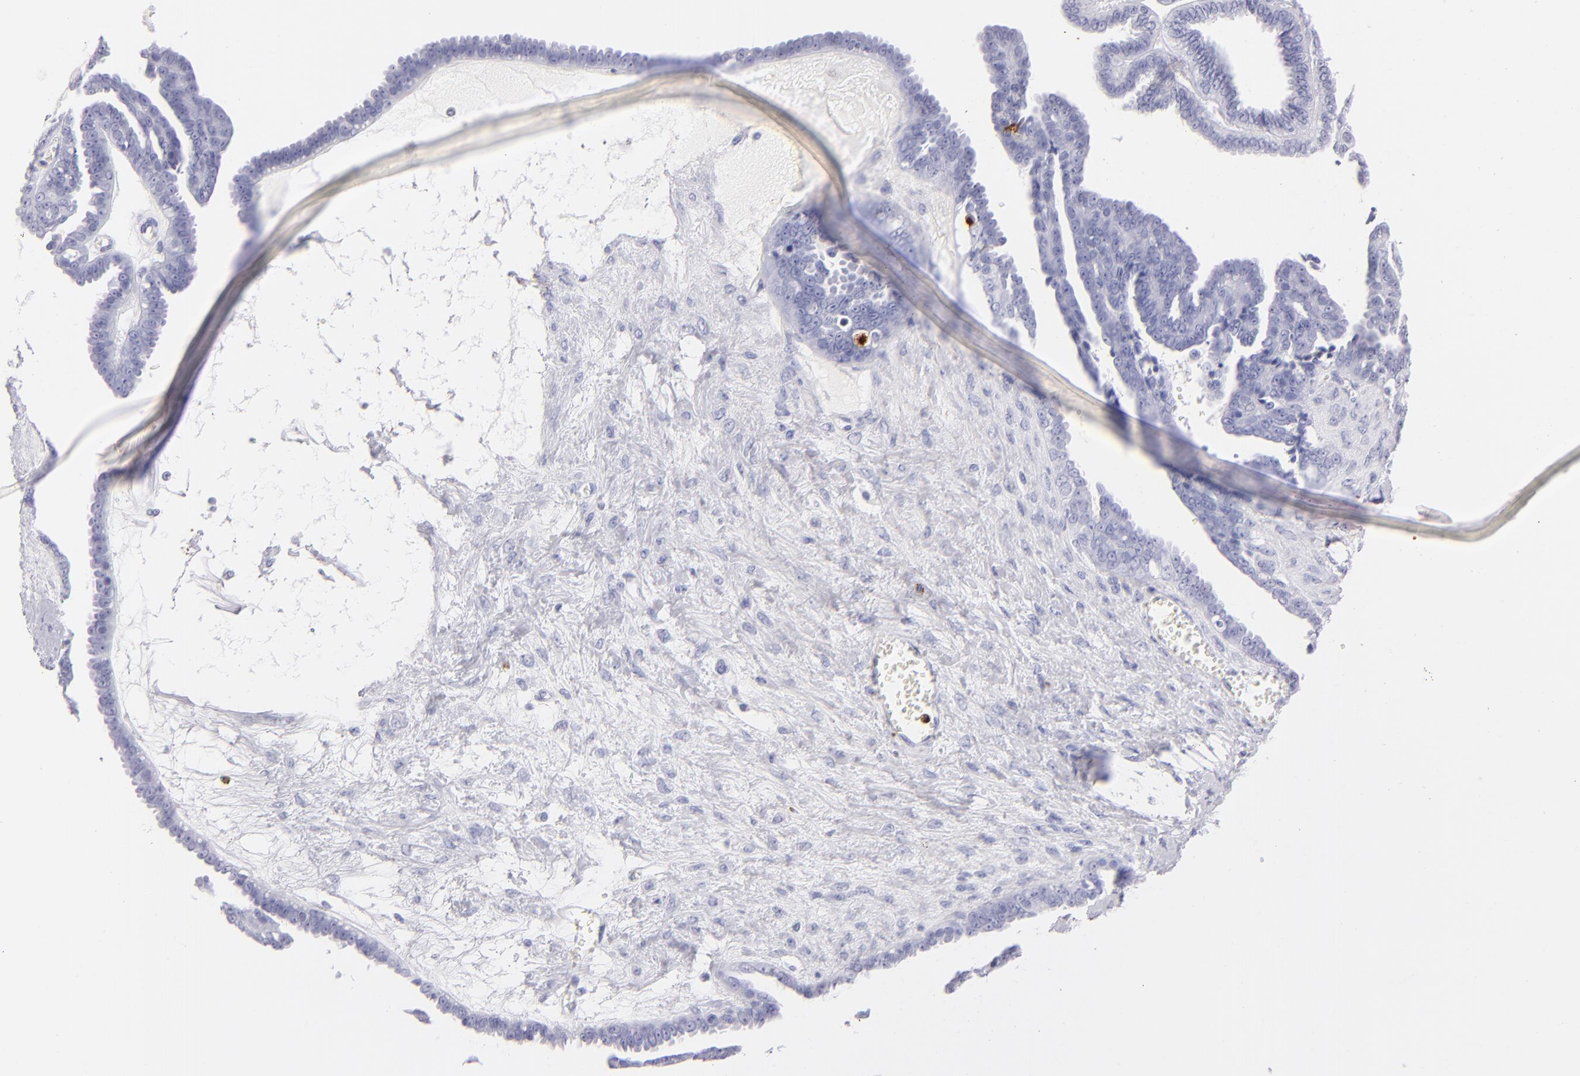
{"staining": {"intensity": "negative", "quantity": "none", "location": "none"}, "tissue": "ovarian cancer", "cell_type": "Tumor cells", "image_type": "cancer", "snomed": [{"axis": "morphology", "description": "Cystadenocarcinoma, serous, NOS"}, {"axis": "topography", "description": "Ovary"}], "caption": "The IHC photomicrograph has no significant positivity in tumor cells of serous cystadenocarcinoma (ovarian) tissue. (DAB (3,3'-diaminobenzidine) immunohistochemistry (IHC) visualized using brightfield microscopy, high magnification).", "gene": "PRF1", "patient": {"sex": "female", "age": 71}}